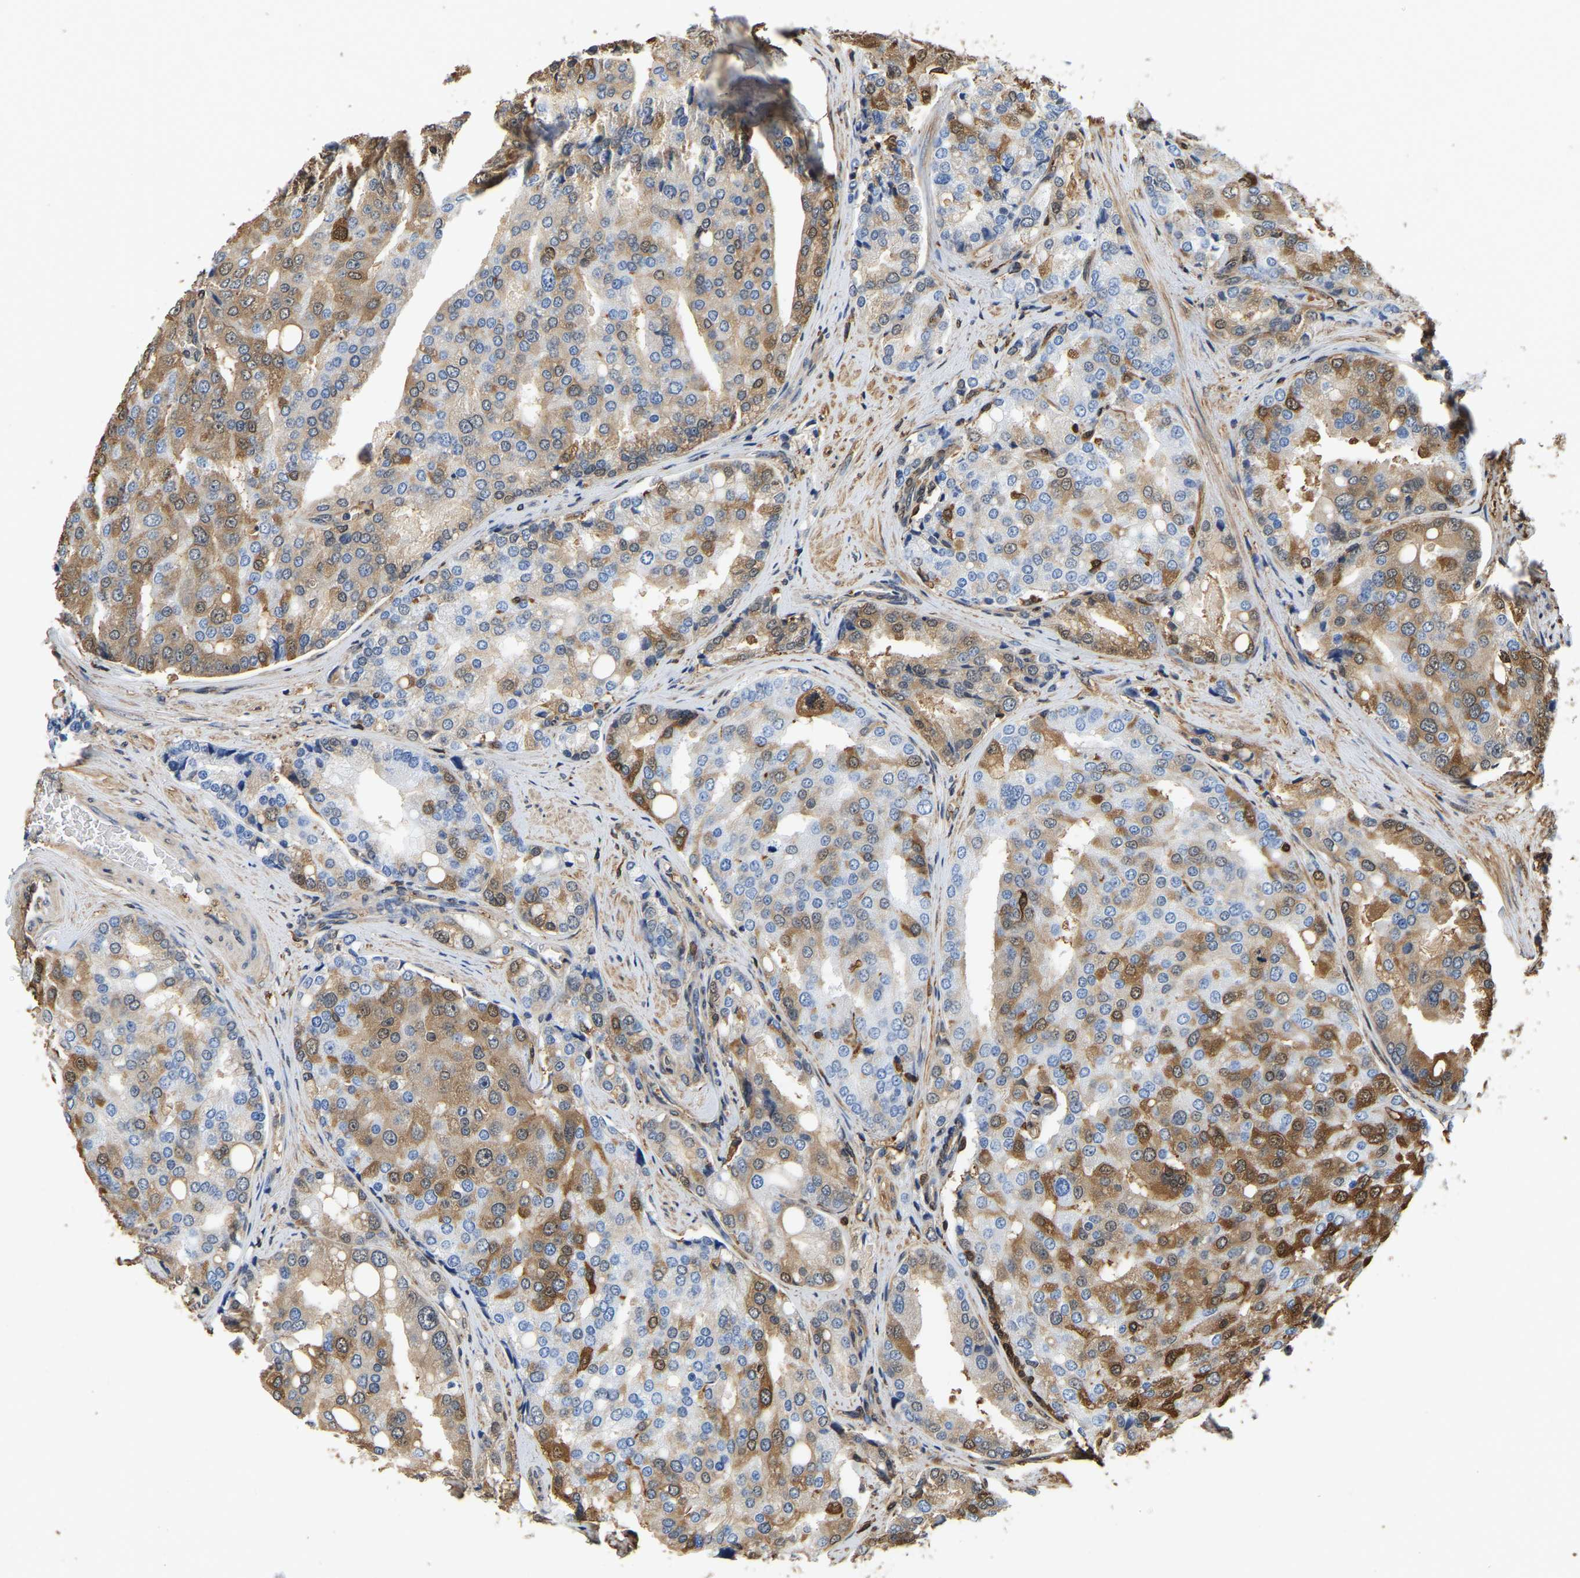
{"staining": {"intensity": "moderate", "quantity": "25%-75%", "location": "cytoplasmic/membranous"}, "tissue": "prostate cancer", "cell_type": "Tumor cells", "image_type": "cancer", "snomed": [{"axis": "morphology", "description": "Adenocarcinoma, High grade"}, {"axis": "topography", "description": "Prostate"}], "caption": "Prostate adenocarcinoma (high-grade) stained with a protein marker exhibits moderate staining in tumor cells.", "gene": "LDHB", "patient": {"sex": "male", "age": 50}}